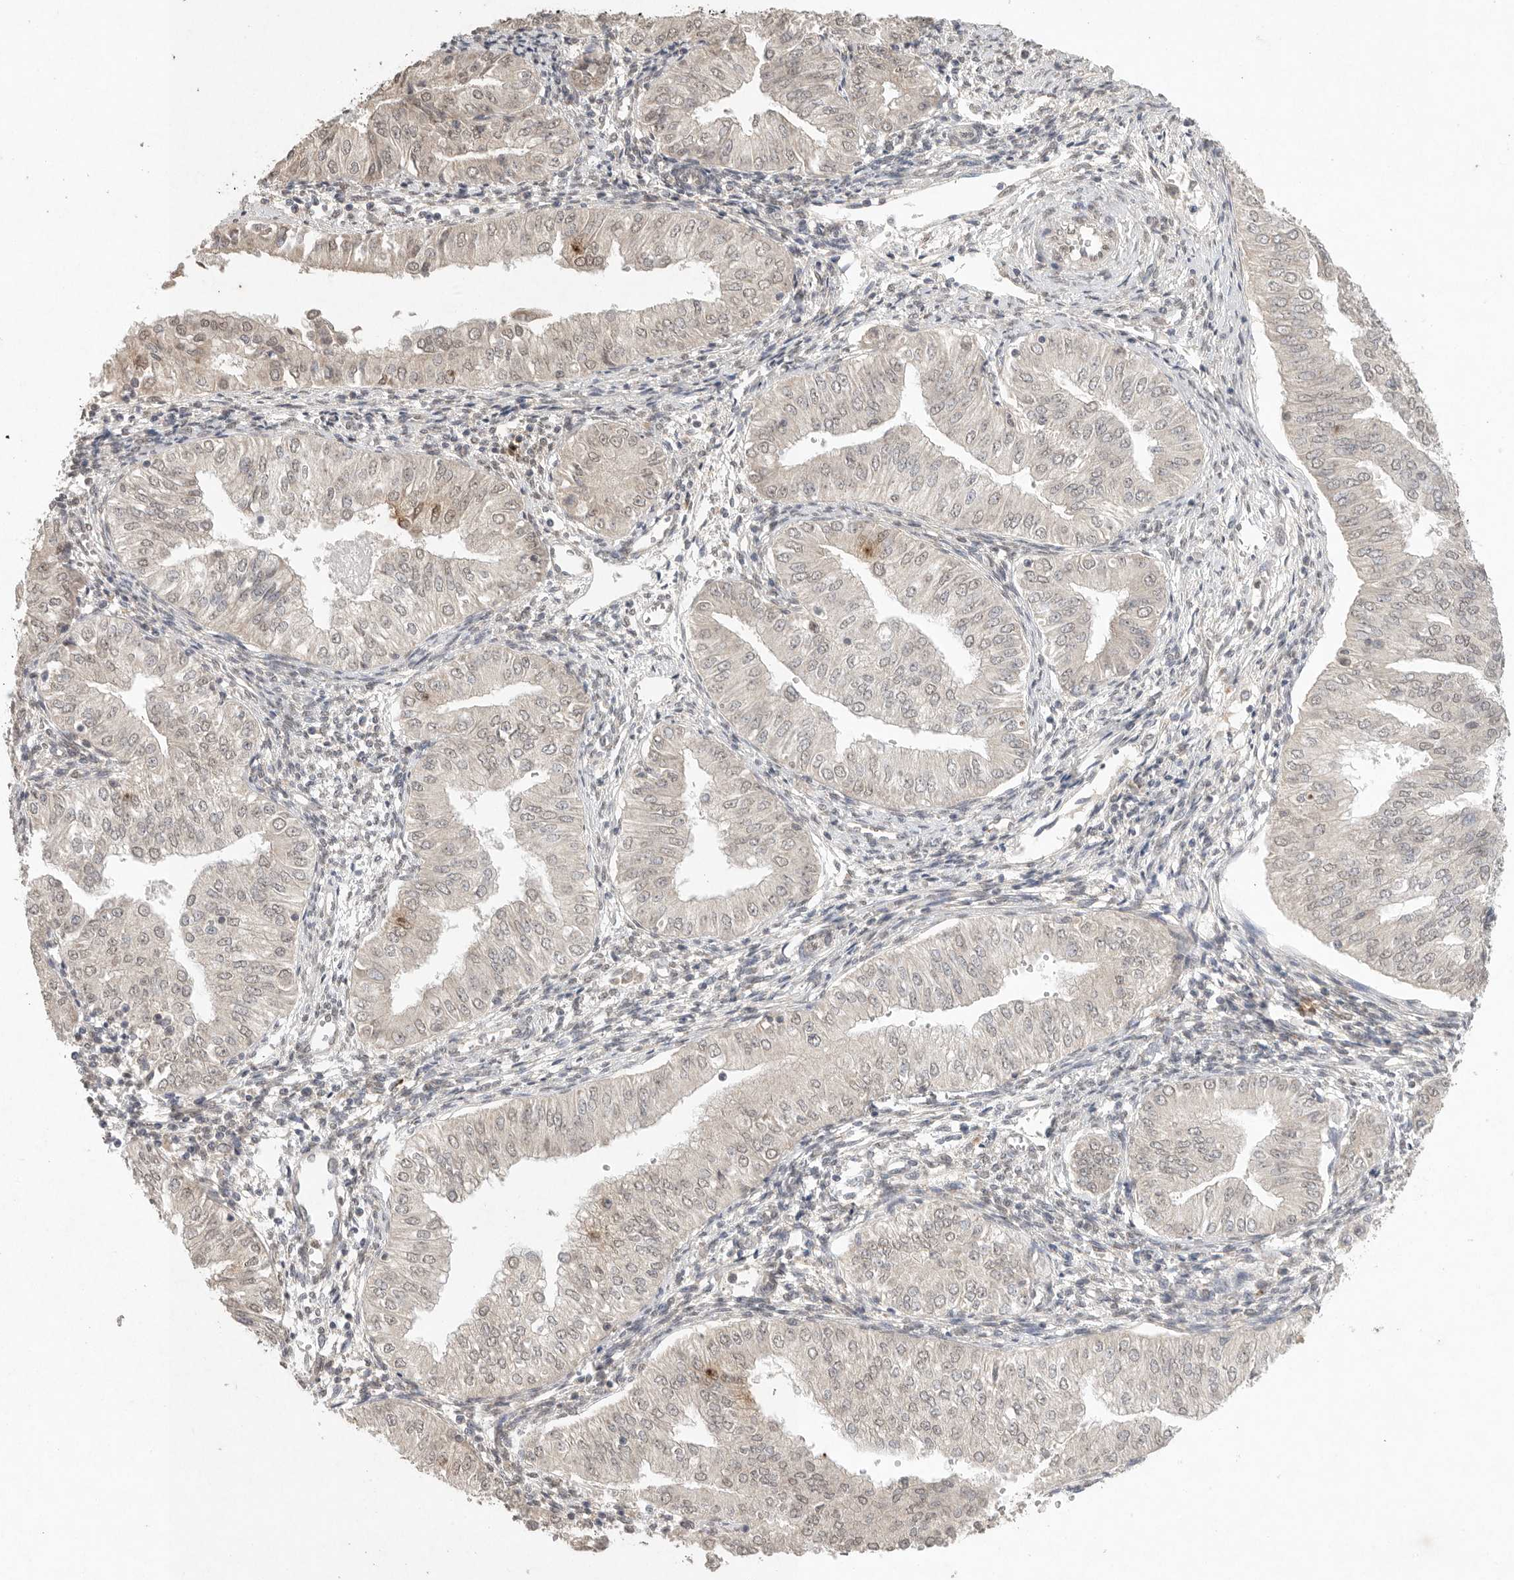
{"staining": {"intensity": "weak", "quantity": ">75%", "location": "nuclear"}, "tissue": "endometrial cancer", "cell_type": "Tumor cells", "image_type": "cancer", "snomed": [{"axis": "morphology", "description": "Normal tissue, NOS"}, {"axis": "morphology", "description": "Adenocarcinoma, NOS"}, {"axis": "topography", "description": "Endometrium"}], "caption": "Immunohistochemistry (IHC) of endometrial cancer shows low levels of weak nuclear expression in approximately >75% of tumor cells. (DAB IHC with brightfield microscopy, high magnification).", "gene": "KLK5", "patient": {"sex": "female", "age": 53}}